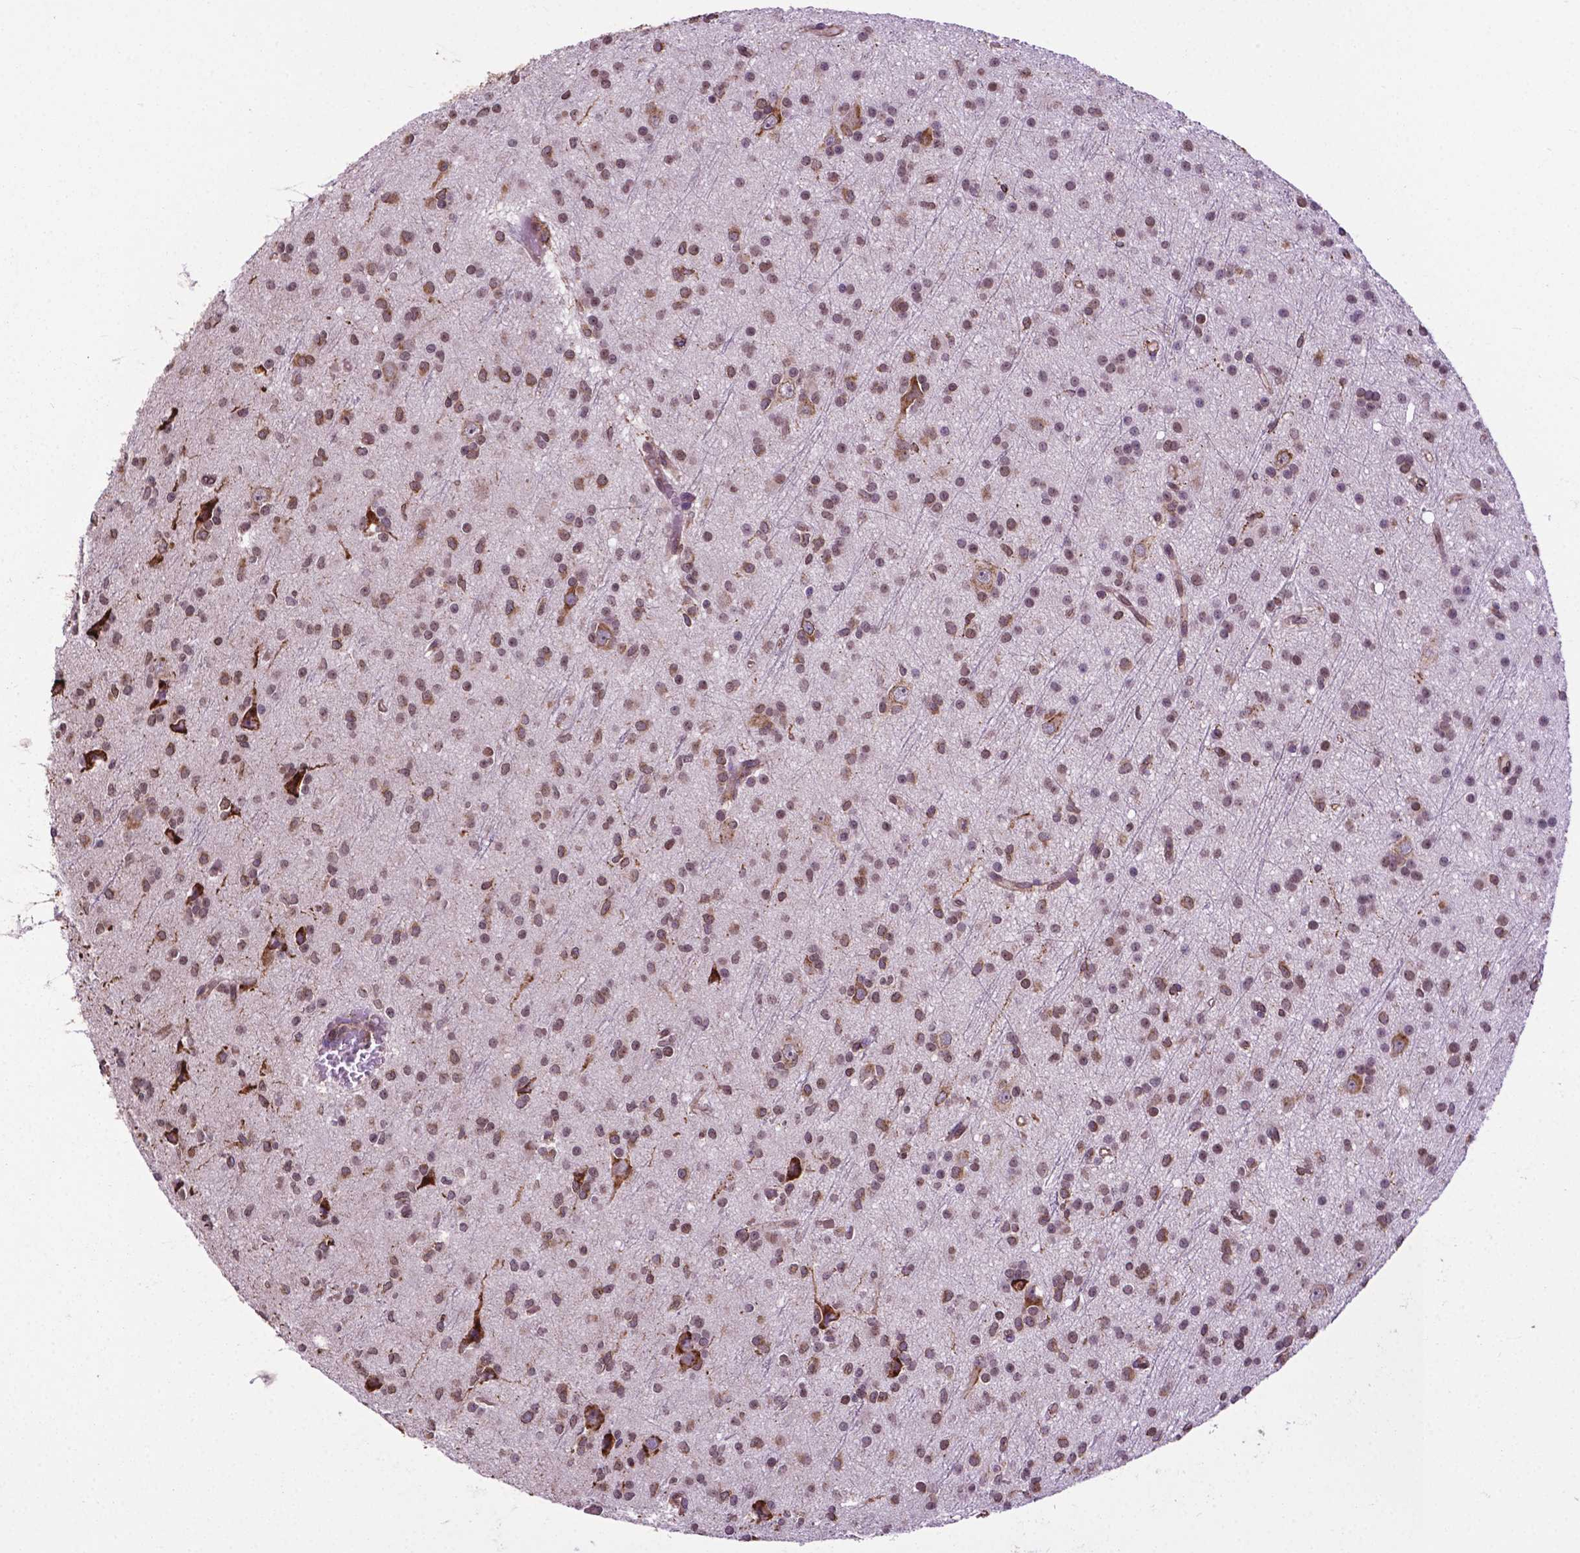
{"staining": {"intensity": "weak", "quantity": ">75%", "location": "cytoplasmic/membranous"}, "tissue": "glioma", "cell_type": "Tumor cells", "image_type": "cancer", "snomed": [{"axis": "morphology", "description": "Glioma, malignant, Low grade"}, {"axis": "topography", "description": "Brain"}], "caption": "Malignant low-grade glioma stained with immunohistochemistry (IHC) exhibits weak cytoplasmic/membranous staining in approximately >75% of tumor cells.", "gene": "GANAB", "patient": {"sex": "male", "age": 27}}